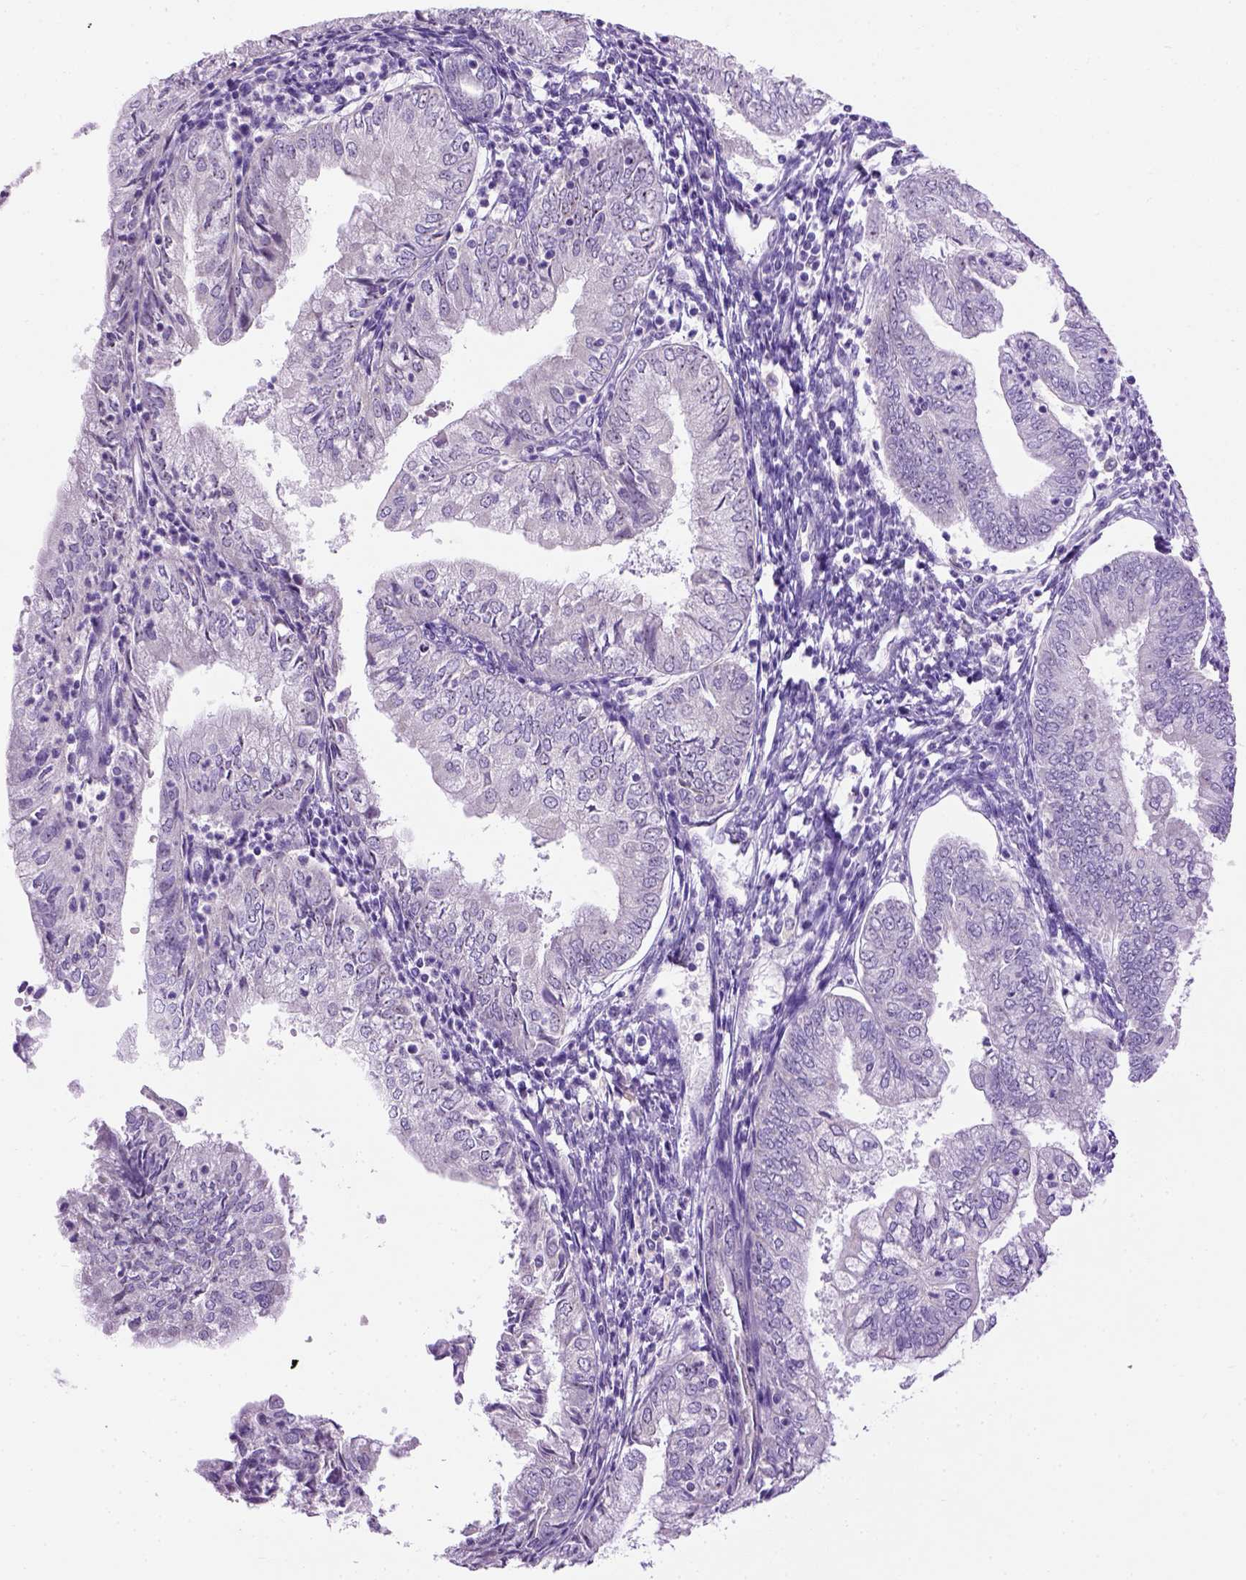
{"staining": {"intensity": "negative", "quantity": "none", "location": "none"}, "tissue": "endometrial cancer", "cell_type": "Tumor cells", "image_type": "cancer", "snomed": [{"axis": "morphology", "description": "Adenocarcinoma, NOS"}, {"axis": "topography", "description": "Endometrium"}], "caption": "Immunohistochemical staining of human endometrial adenocarcinoma shows no significant staining in tumor cells. The staining was performed using DAB to visualize the protein expression in brown, while the nuclei were stained in blue with hematoxylin (Magnification: 20x).", "gene": "UTP4", "patient": {"sex": "female", "age": 55}}